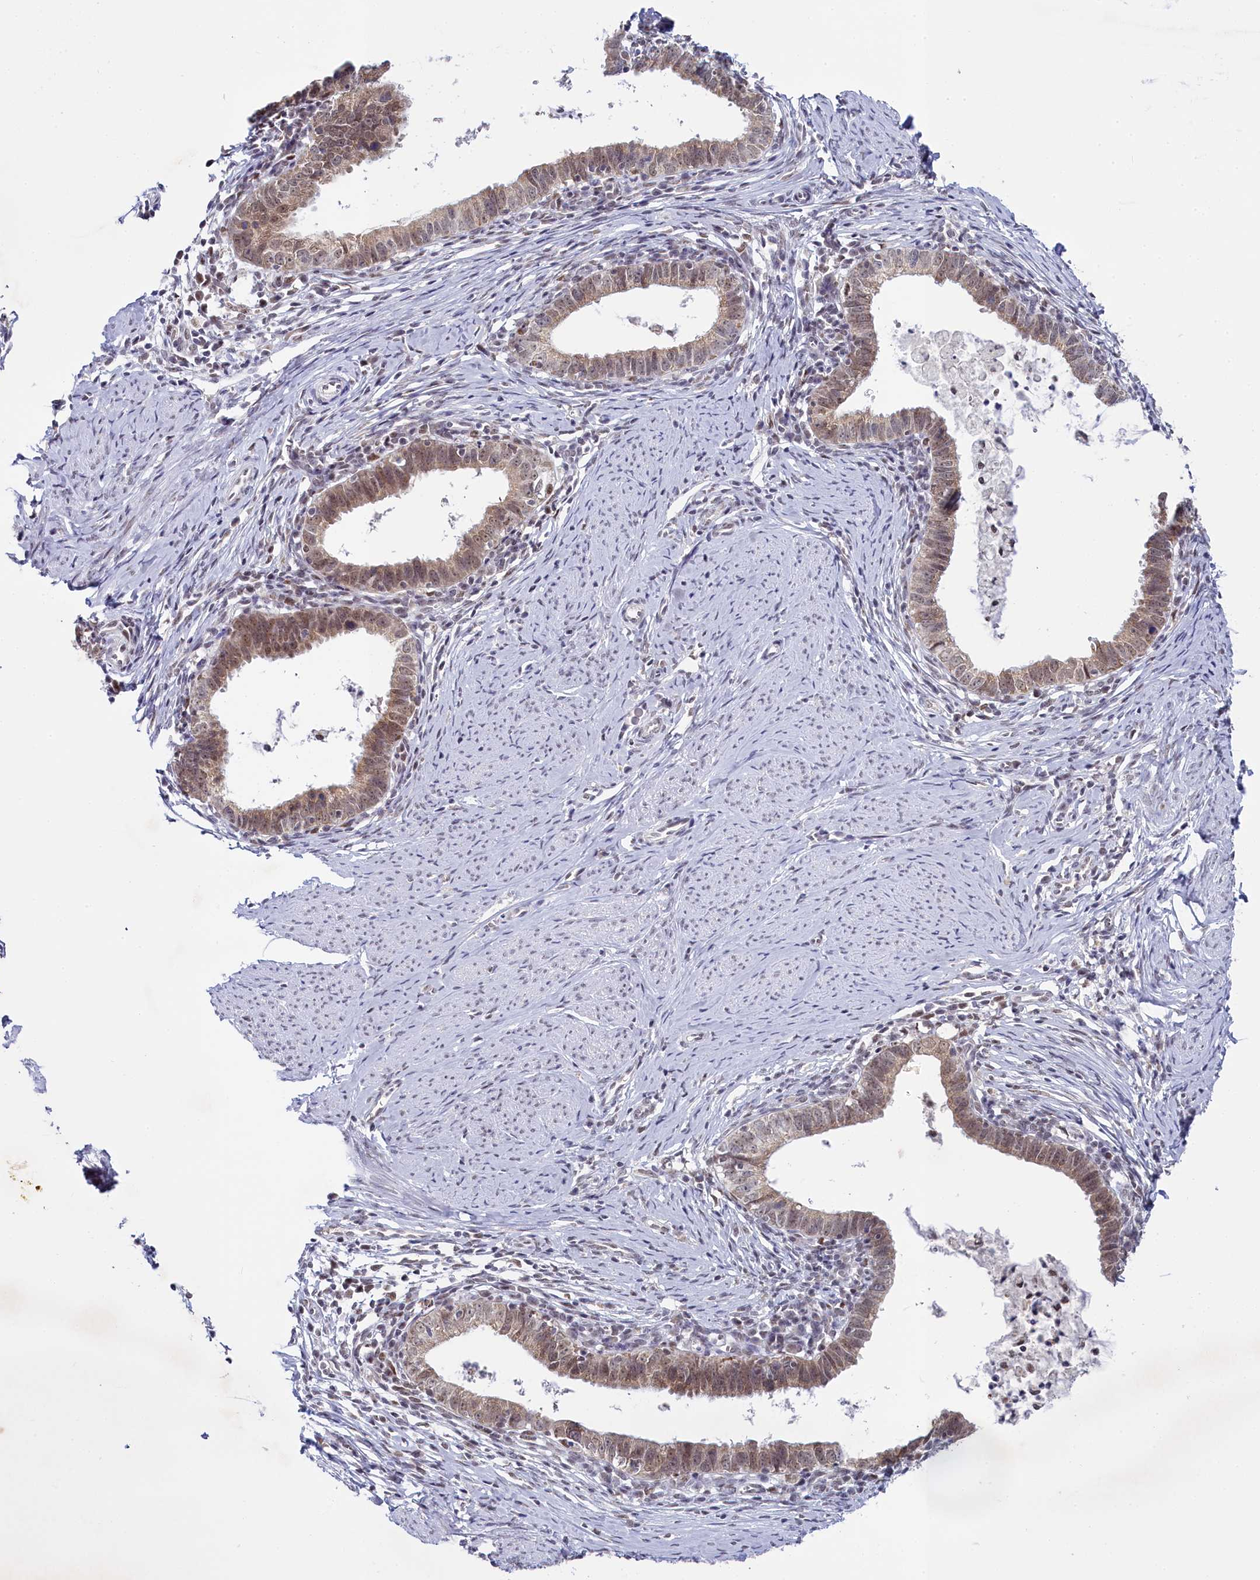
{"staining": {"intensity": "weak", "quantity": ">75%", "location": "cytoplasmic/membranous,nuclear"}, "tissue": "cervical cancer", "cell_type": "Tumor cells", "image_type": "cancer", "snomed": [{"axis": "morphology", "description": "Adenocarcinoma, NOS"}, {"axis": "topography", "description": "Cervix"}], "caption": "Immunohistochemistry staining of adenocarcinoma (cervical), which reveals low levels of weak cytoplasmic/membranous and nuclear expression in about >75% of tumor cells indicating weak cytoplasmic/membranous and nuclear protein staining. The staining was performed using DAB (3,3'-diaminobenzidine) (brown) for protein detection and nuclei were counterstained in hematoxylin (blue).", "gene": "PPHLN1", "patient": {"sex": "female", "age": 36}}